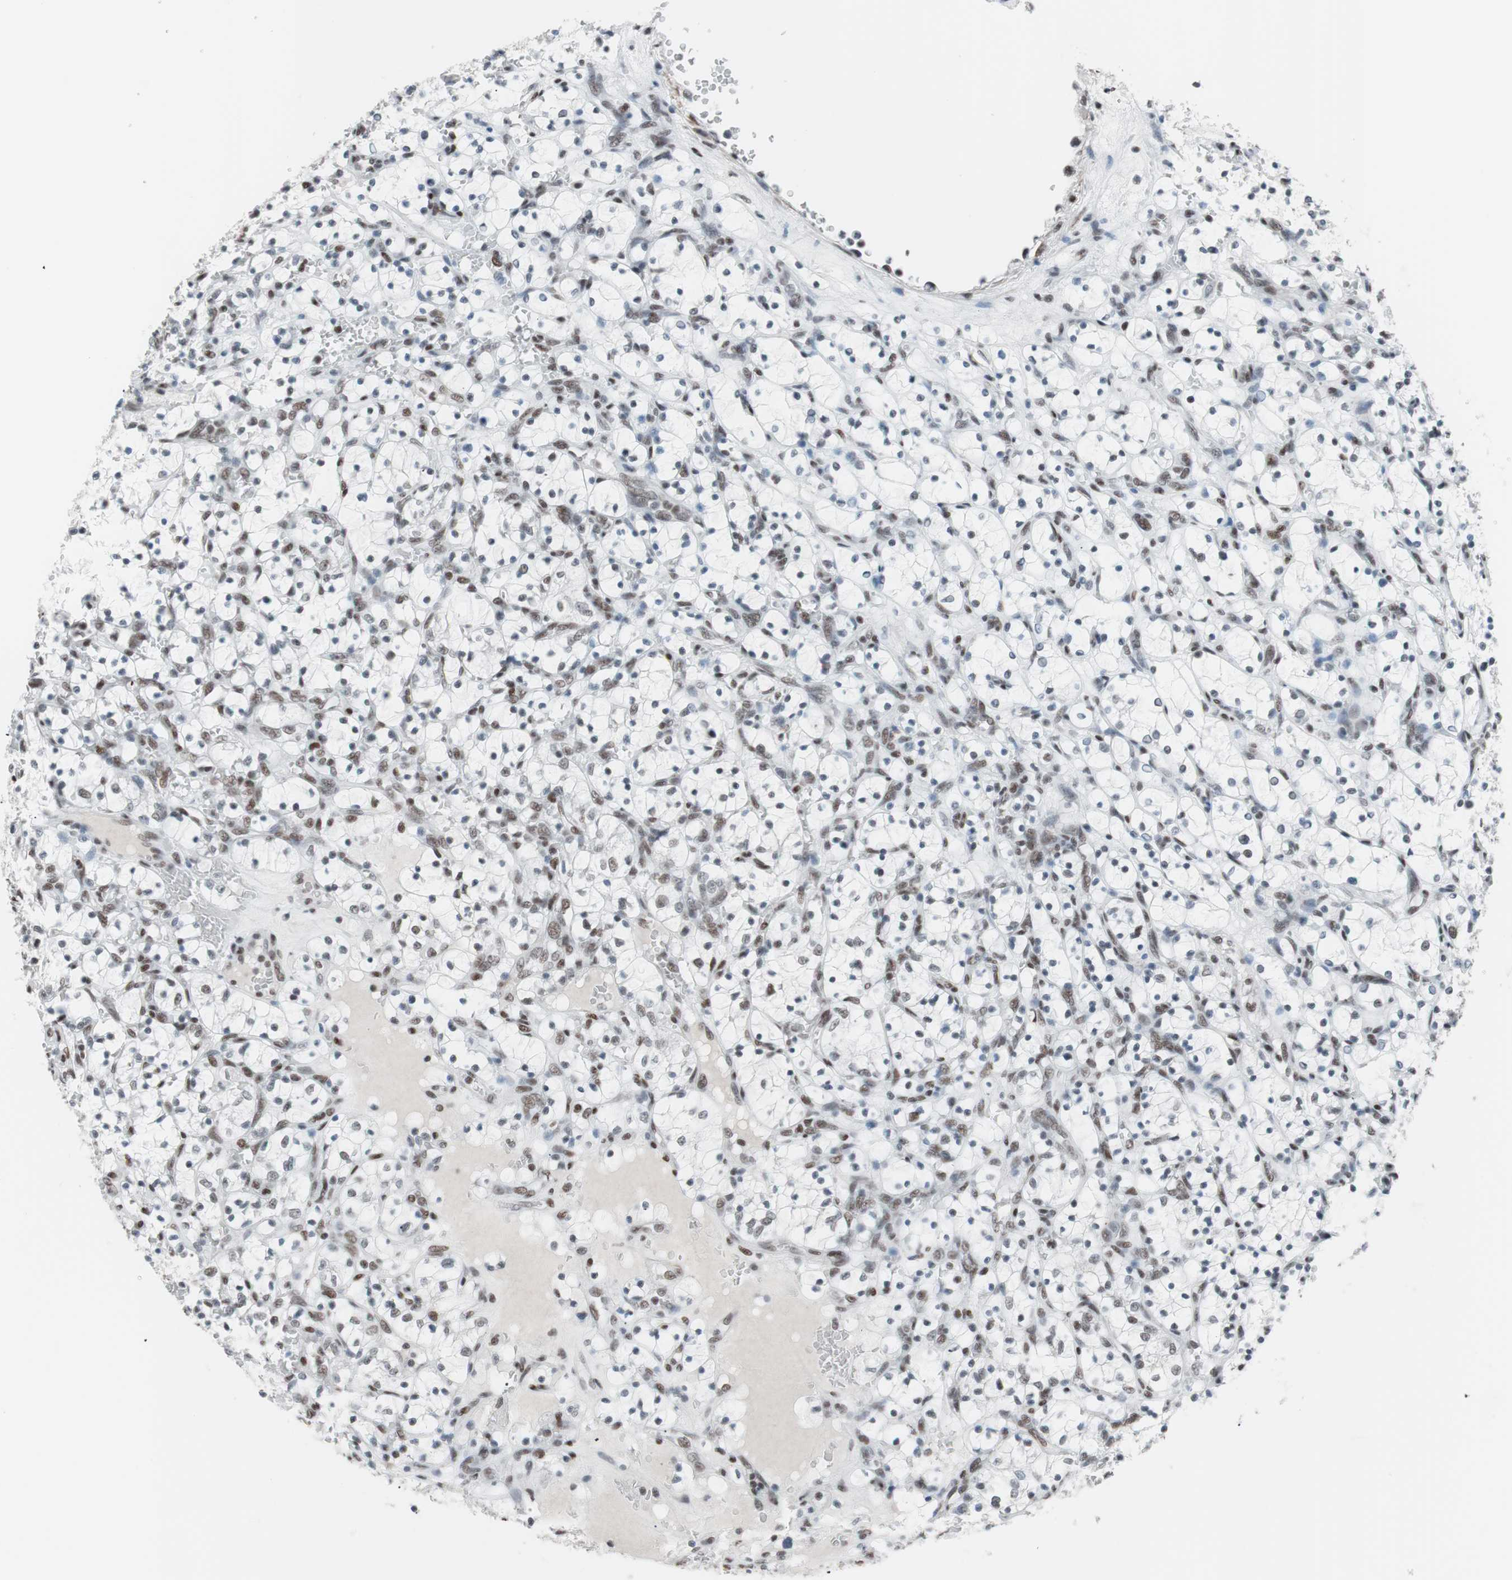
{"staining": {"intensity": "weak", "quantity": "25%-75%", "location": "nuclear"}, "tissue": "renal cancer", "cell_type": "Tumor cells", "image_type": "cancer", "snomed": [{"axis": "morphology", "description": "Adenocarcinoma, NOS"}, {"axis": "topography", "description": "Kidney"}], "caption": "A micrograph showing weak nuclear positivity in about 25%-75% of tumor cells in renal adenocarcinoma, as visualized by brown immunohistochemical staining.", "gene": "ARID1A", "patient": {"sex": "female", "age": 69}}